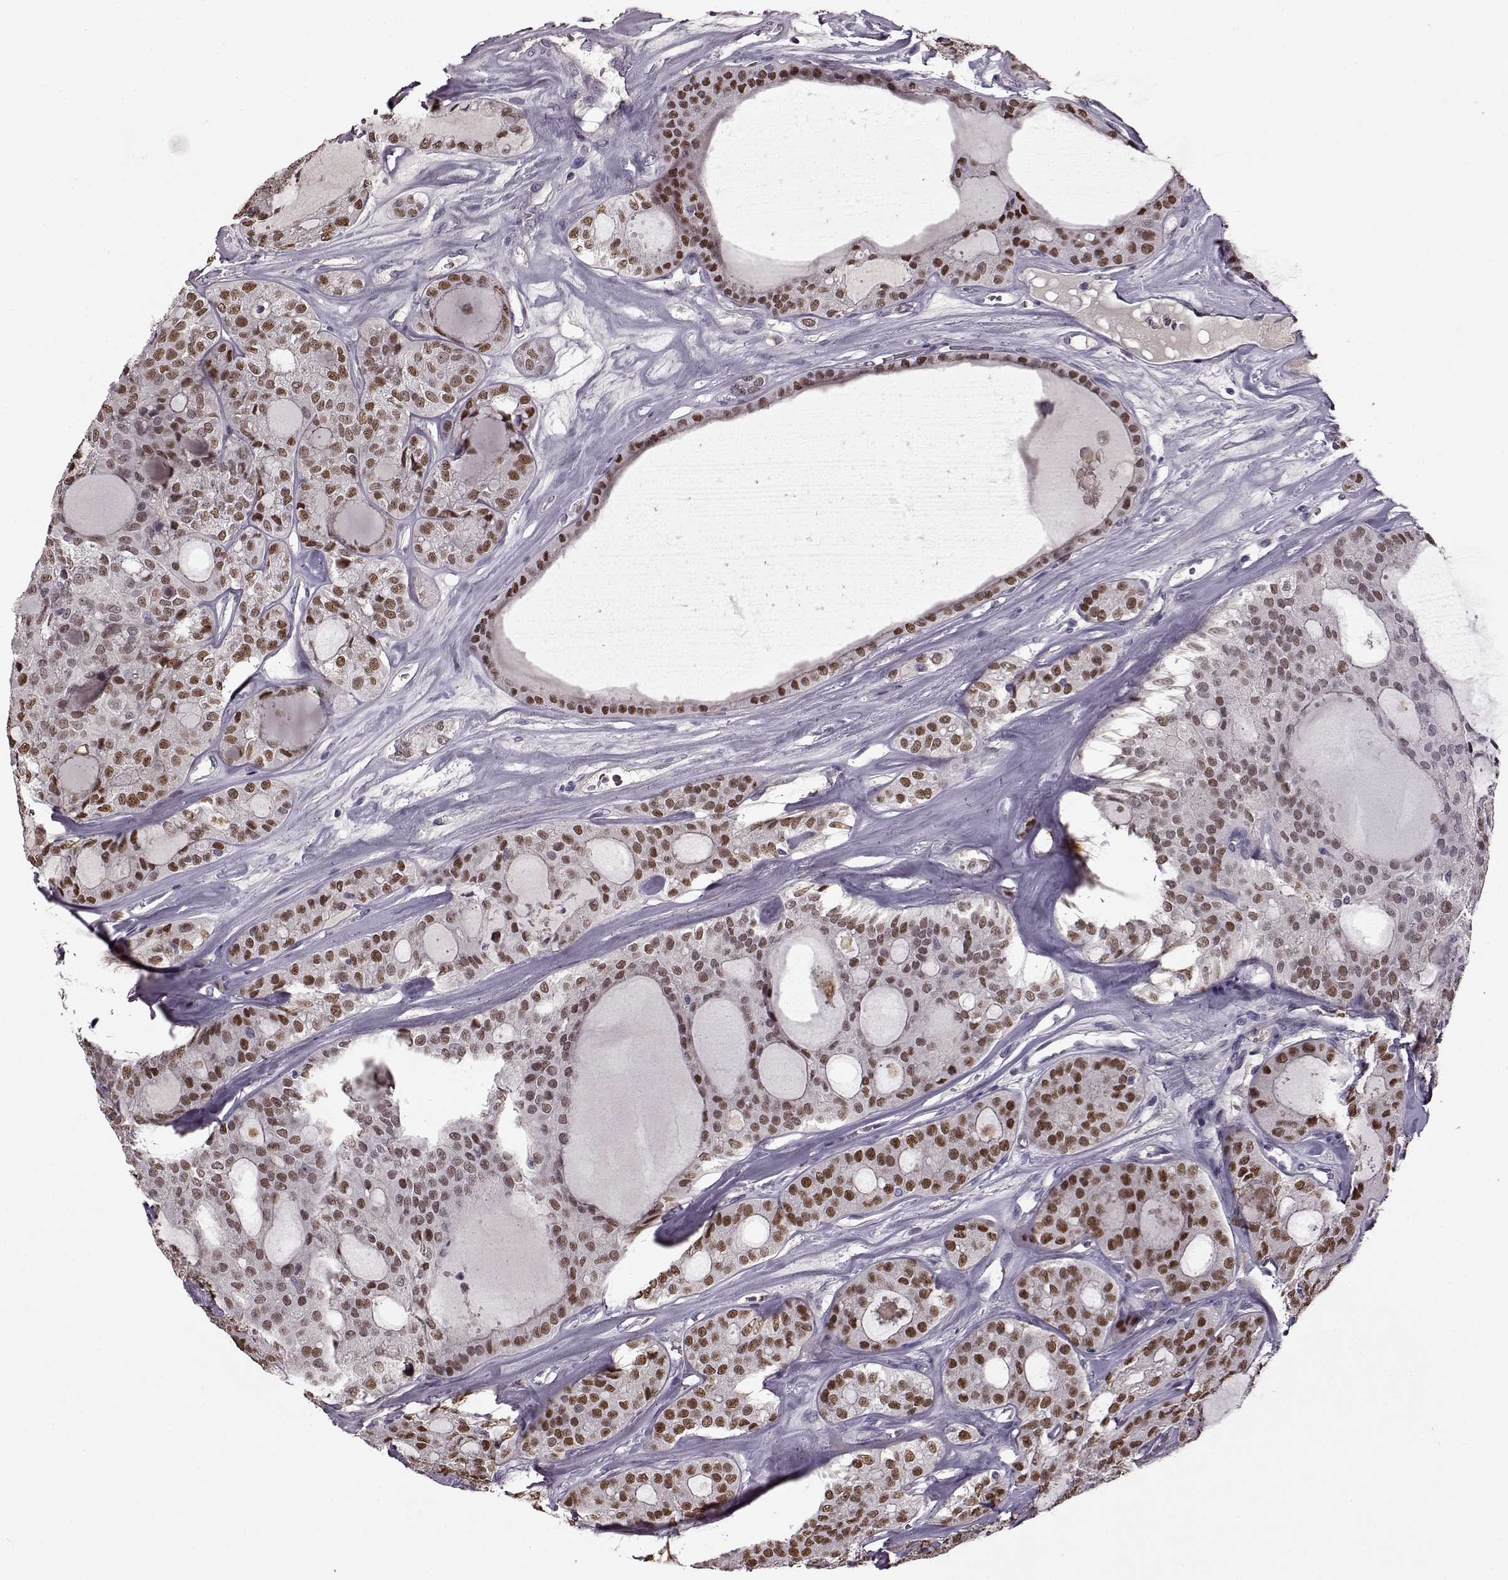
{"staining": {"intensity": "moderate", "quantity": ">75%", "location": "nuclear"}, "tissue": "thyroid cancer", "cell_type": "Tumor cells", "image_type": "cancer", "snomed": [{"axis": "morphology", "description": "Follicular adenoma carcinoma, NOS"}, {"axis": "topography", "description": "Thyroid gland"}], "caption": "Immunohistochemical staining of thyroid cancer shows moderate nuclear protein staining in about >75% of tumor cells.", "gene": "CNGA3", "patient": {"sex": "male", "age": 75}}